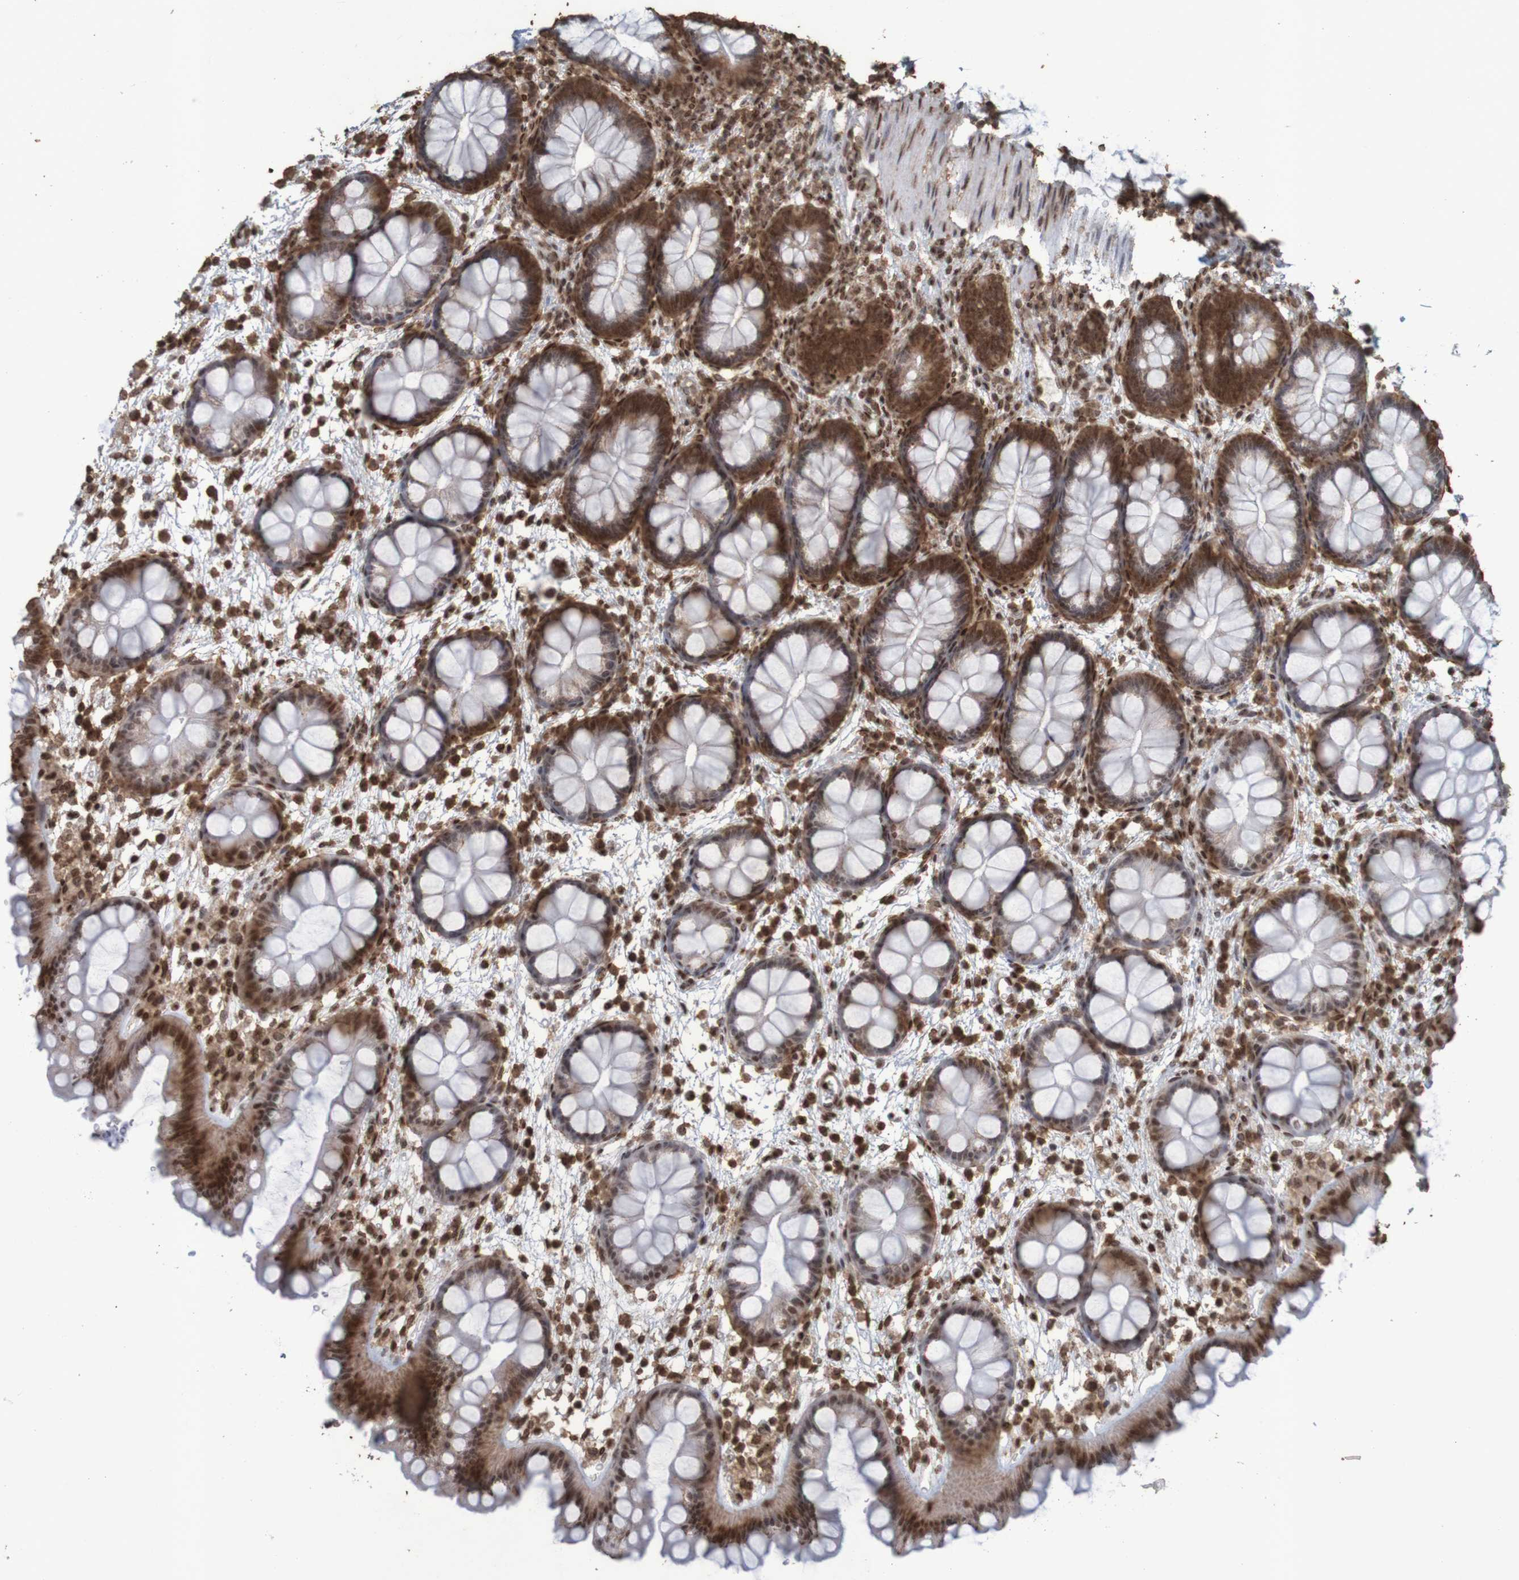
{"staining": {"intensity": "strong", "quantity": ">75%", "location": "cytoplasmic/membranous,nuclear"}, "tissue": "rectum", "cell_type": "Glandular cells", "image_type": "normal", "snomed": [{"axis": "morphology", "description": "Normal tissue, NOS"}, {"axis": "topography", "description": "Rectum"}], "caption": "Rectum stained with a protein marker exhibits strong staining in glandular cells.", "gene": "GFI1", "patient": {"sex": "female", "age": 24}}